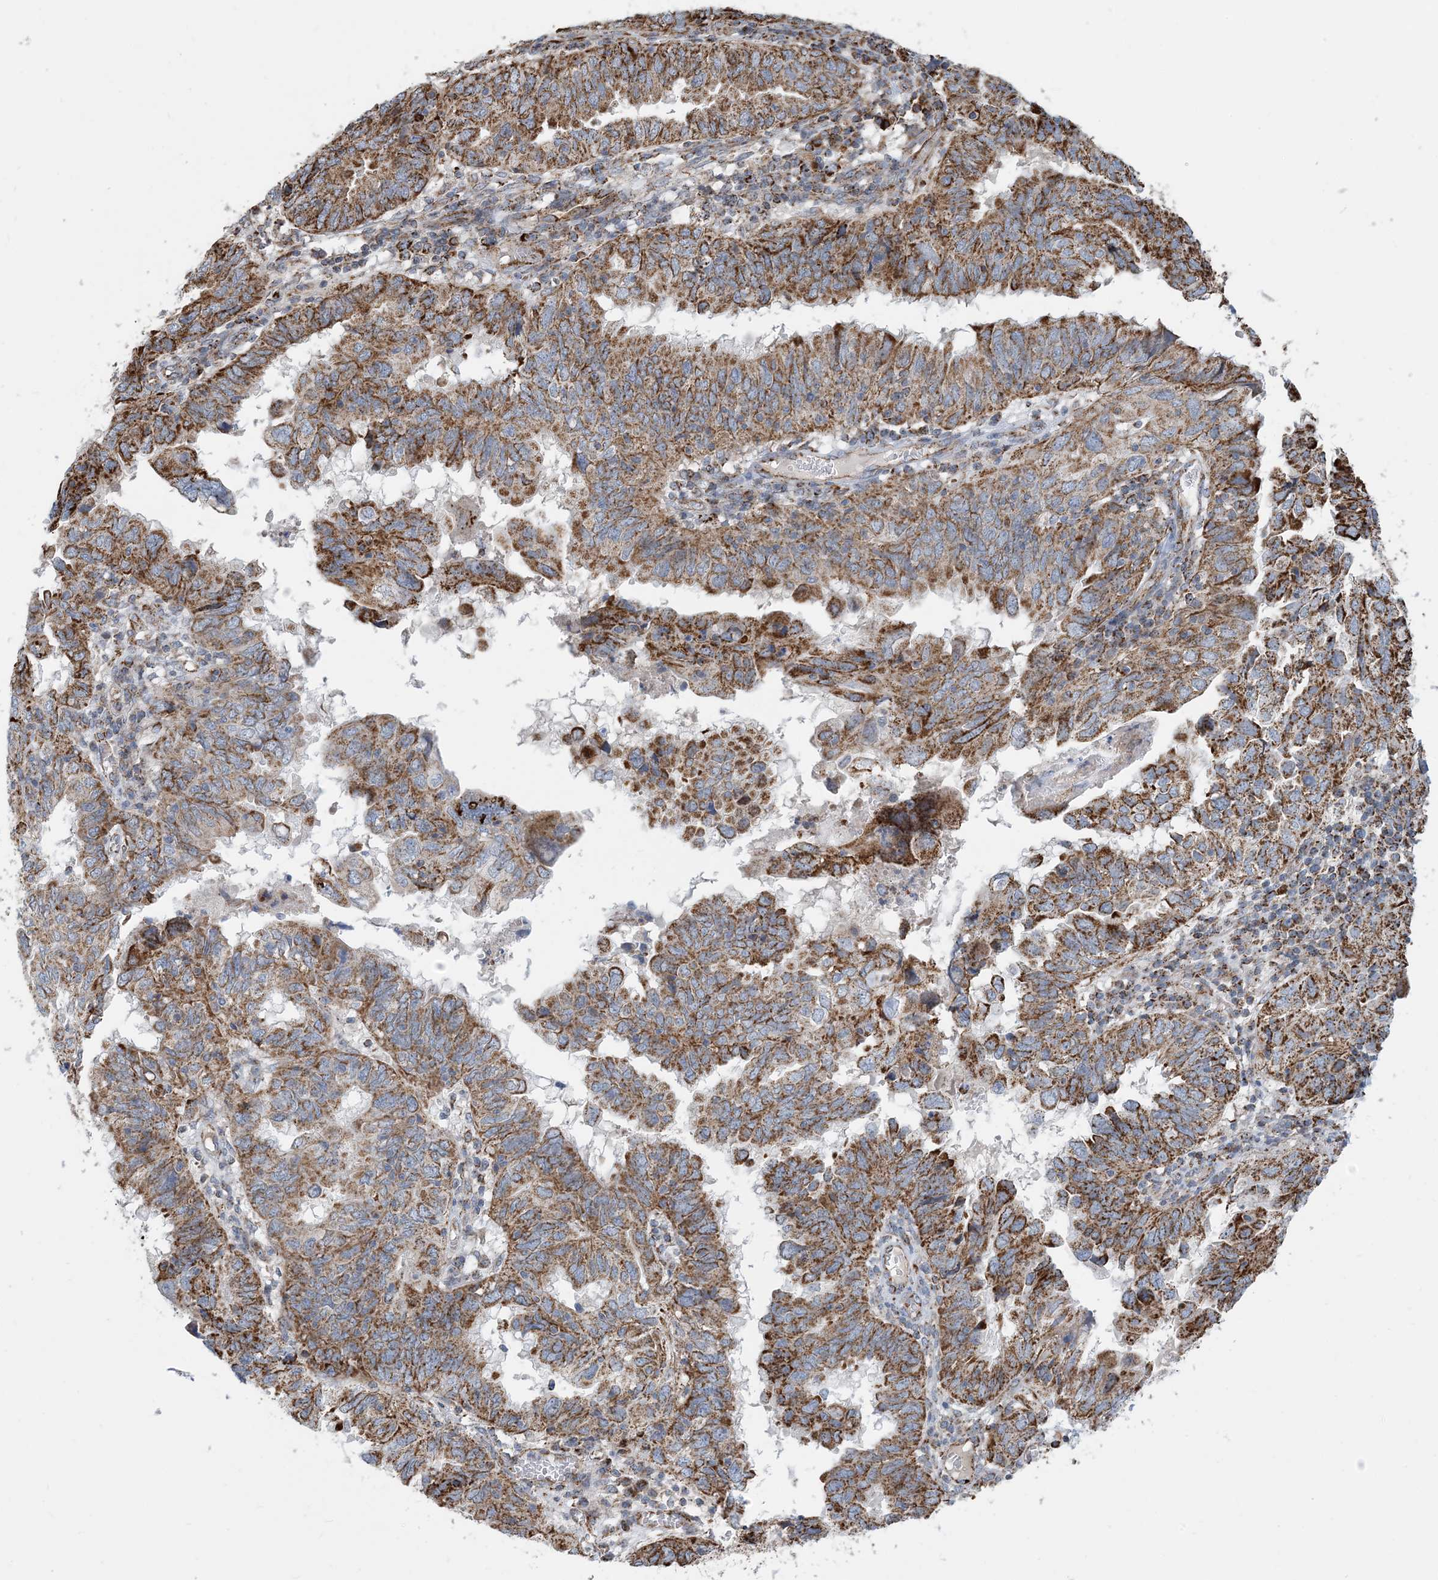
{"staining": {"intensity": "strong", "quantity": ">75%", "location": "cytoplasmic/membranous"}, "tissue": "endometrial cancer", "cell_type": "Tumor cells", "image_type": "cancer", "snomed": [{"axis": "morphology", "description": "Adenocarcinoma, NOS"}, {"axis": "topography", "description": "Uterus"}], "caption": "Endometrial cancer was stained to show a protein in brown. There is high levels of strong cytoplasmic/membranous positivity in approximately >75% of tumor cells.", "gene": "PCDHGA1", "patient": {"sex": "female", "age": 77}}